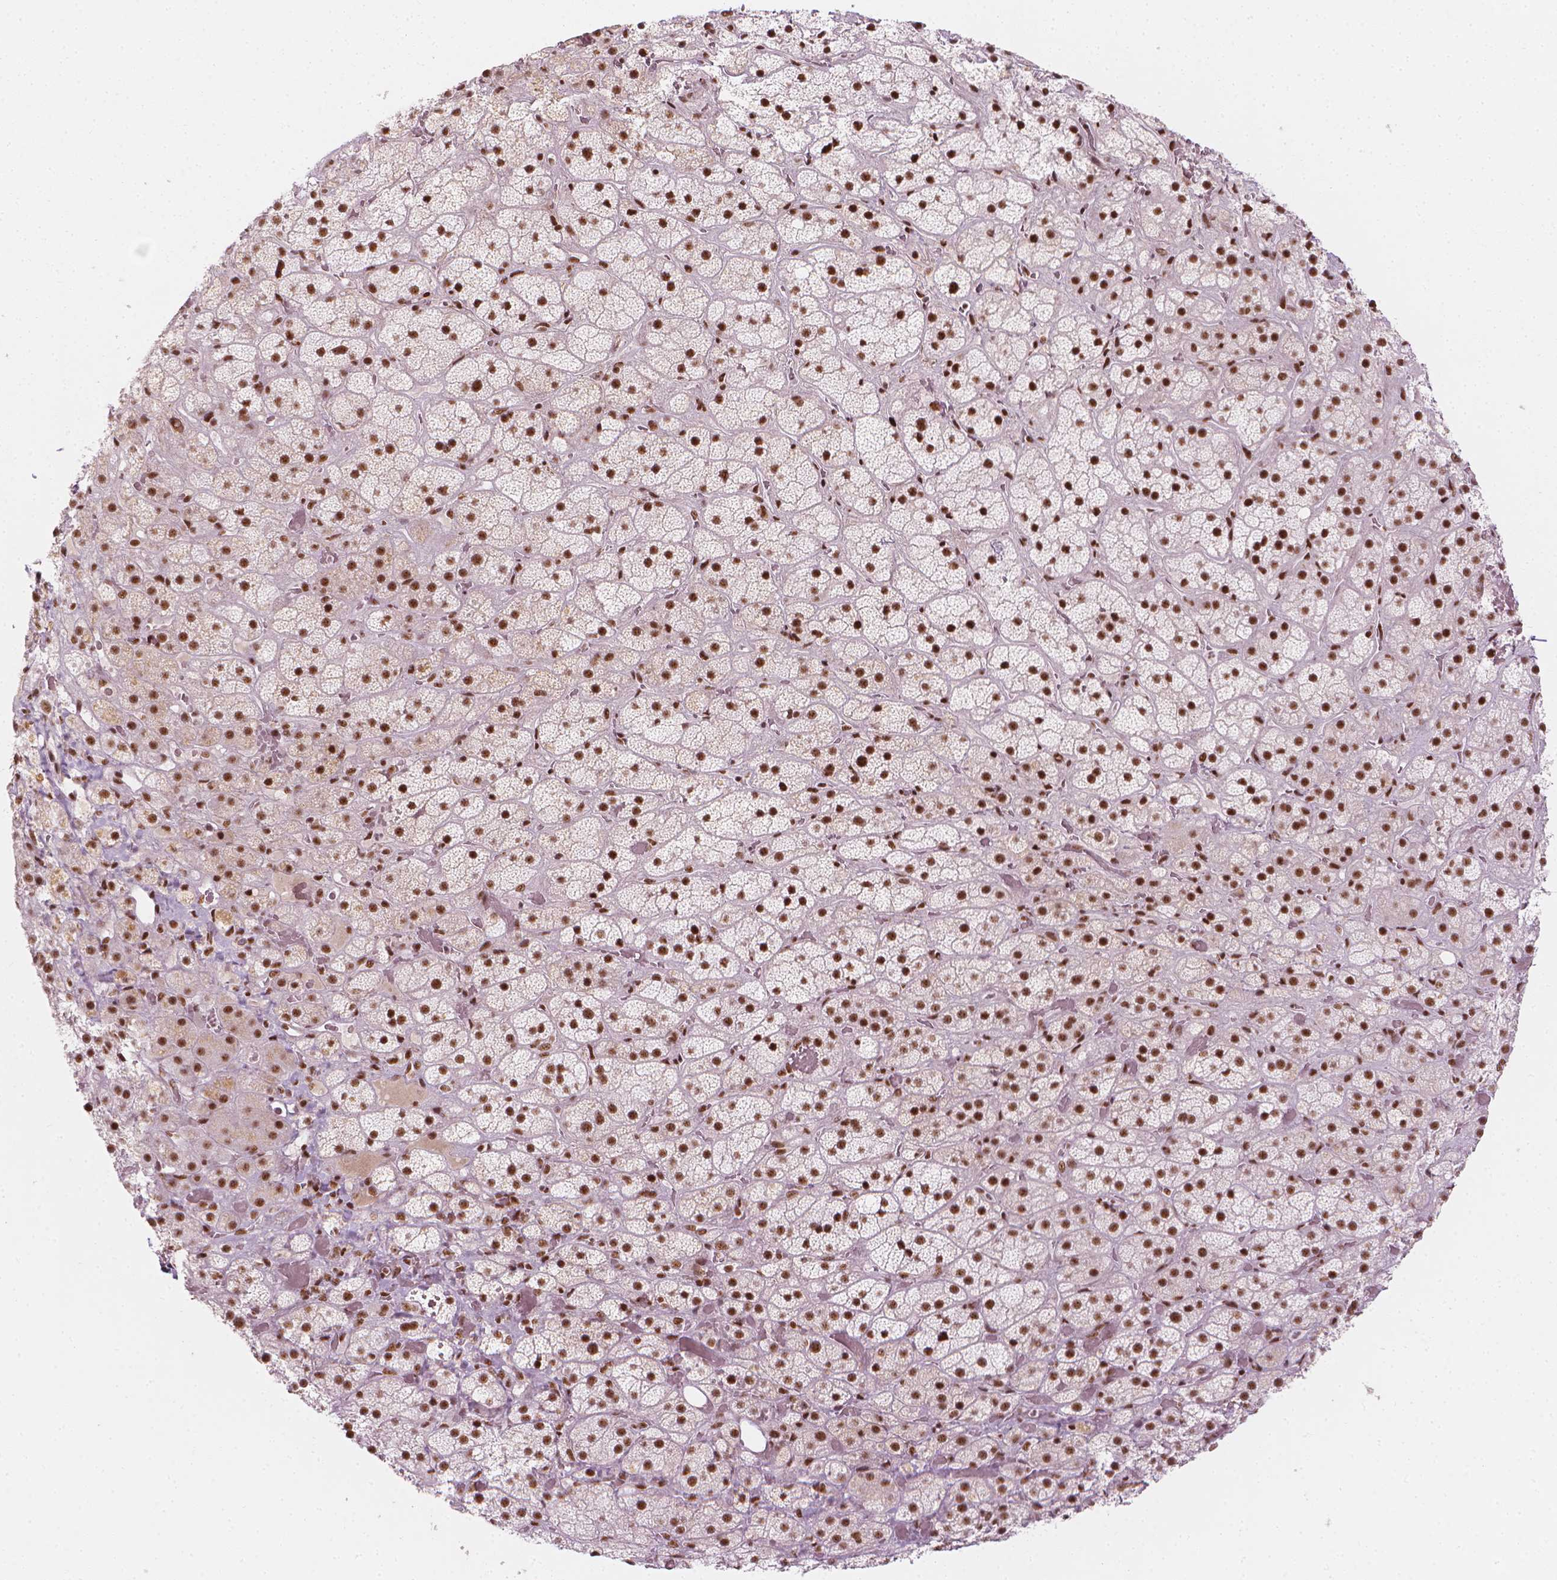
{"staining": {"intensity": "strong", "quantity": ">75%", "location": "nuclear"}, "tissue": "adrenal gland", "cell_type": "Glandular cells", "image_type": "normal", "snomed": [{"axis": "morphology", "description": "Normal tissue, NOS"}, {"axis": "topography", "description": "Adrenal gland"}], "caption": "This image demonstrates normal adrenal gland stained with immunohistochemistry to label a protein in brown. The nuclear of glandular cells show strong positivity for the protein. Nuclei are counter-stained blue.", "gene": "ELF2", "patient": {"sex": "male", "age": 57}}